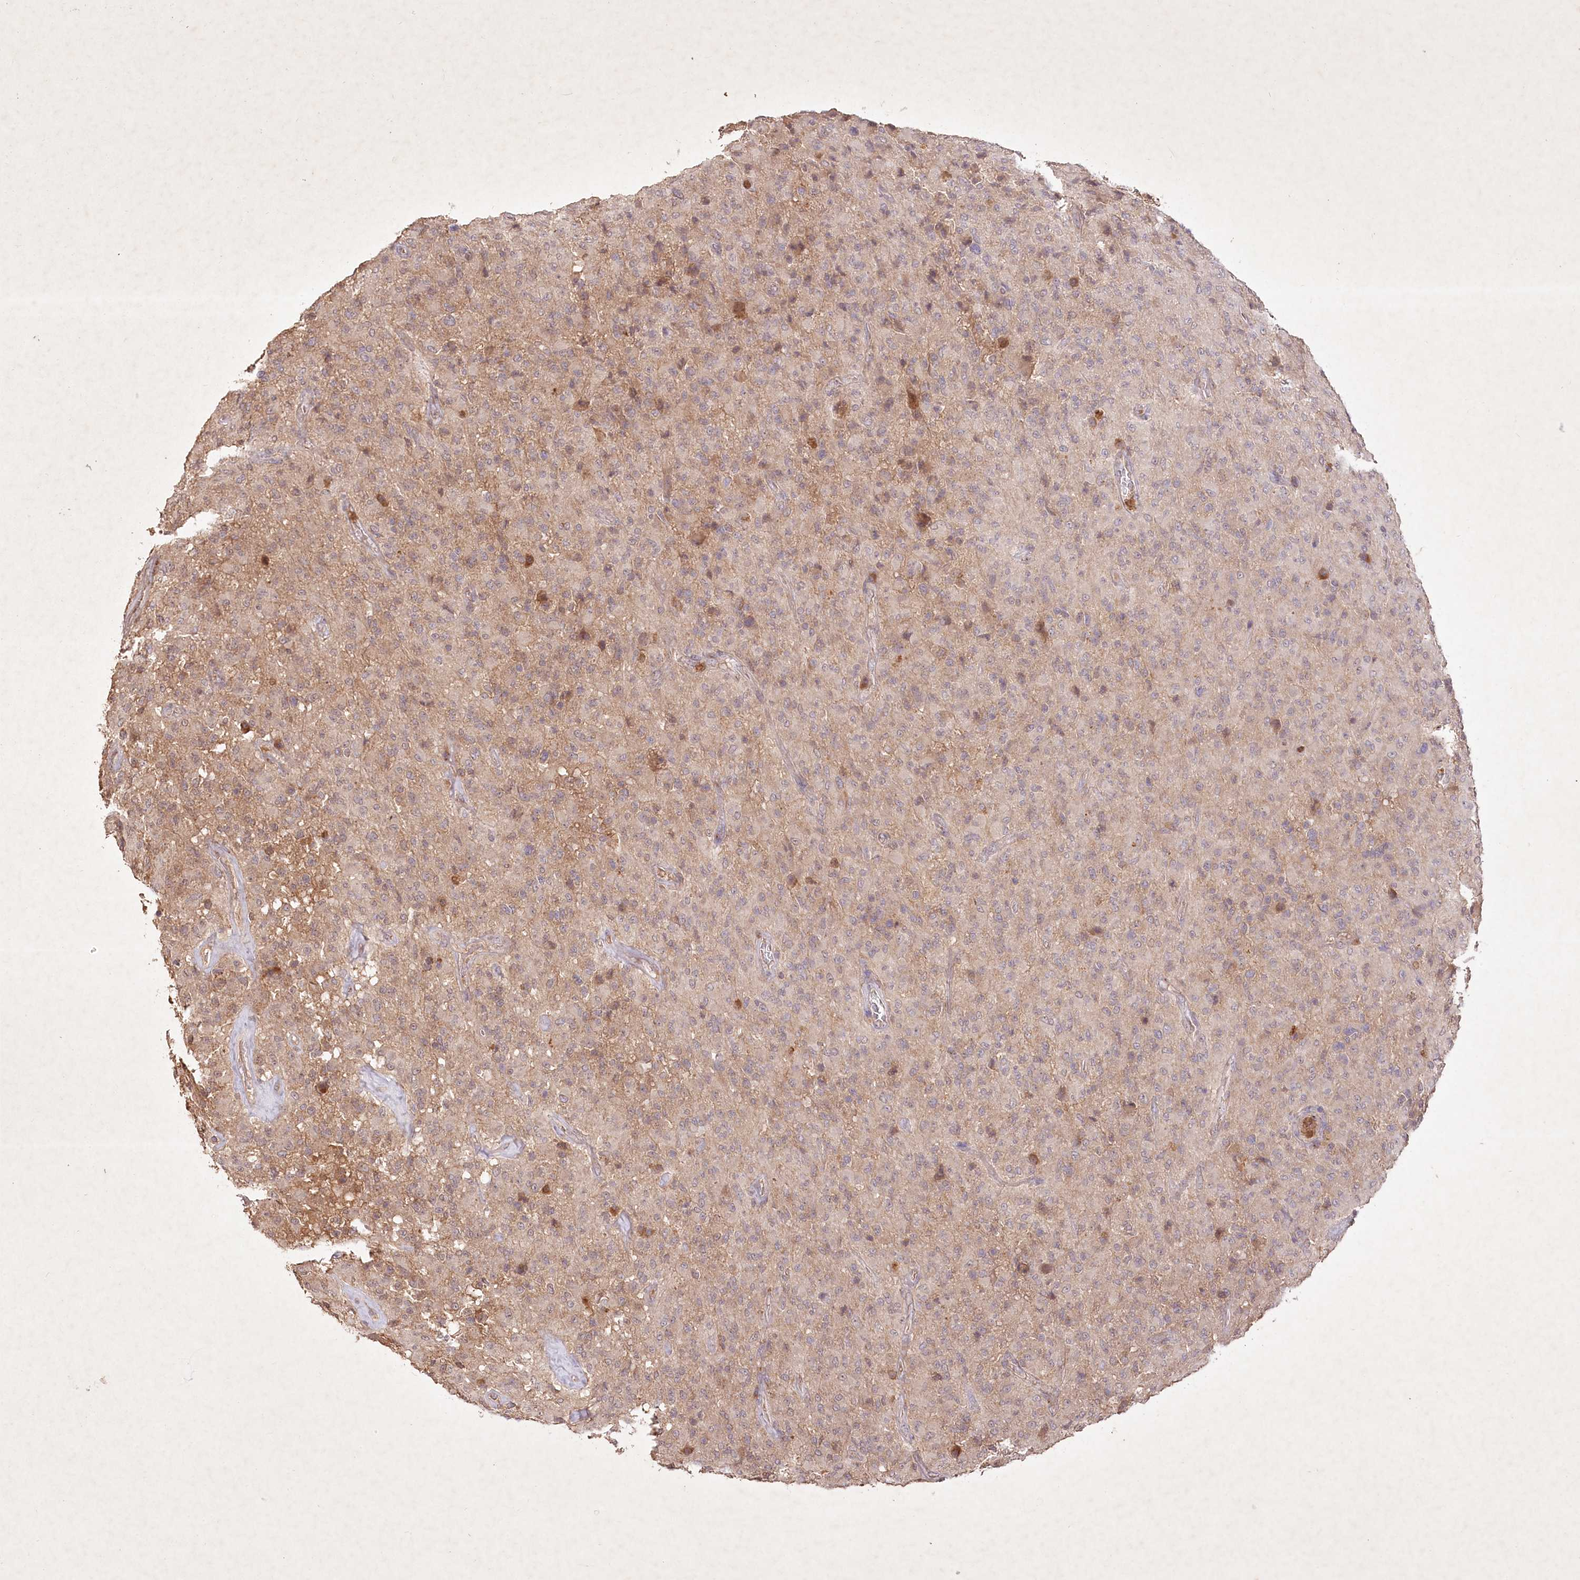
{"staining": {"intensity": "weak", "quantity": "<25%", "location": "cytoplasmic/membranous"}, "tissue": "glioma", "cell_type": "Tumor cells", "image_type": "cancer", "snomed": [{"axis": "morphology", "description": "Glioma, malignant, High grade"}, {"axis": "topography", "description": "Brain"}], "caption": "Human glioma stained for a protein using immunohistochemistry reveals no staining in tumor cells.", "gene": "IRAK1BP1", "patient": {"sex": "female", "age": 57}}